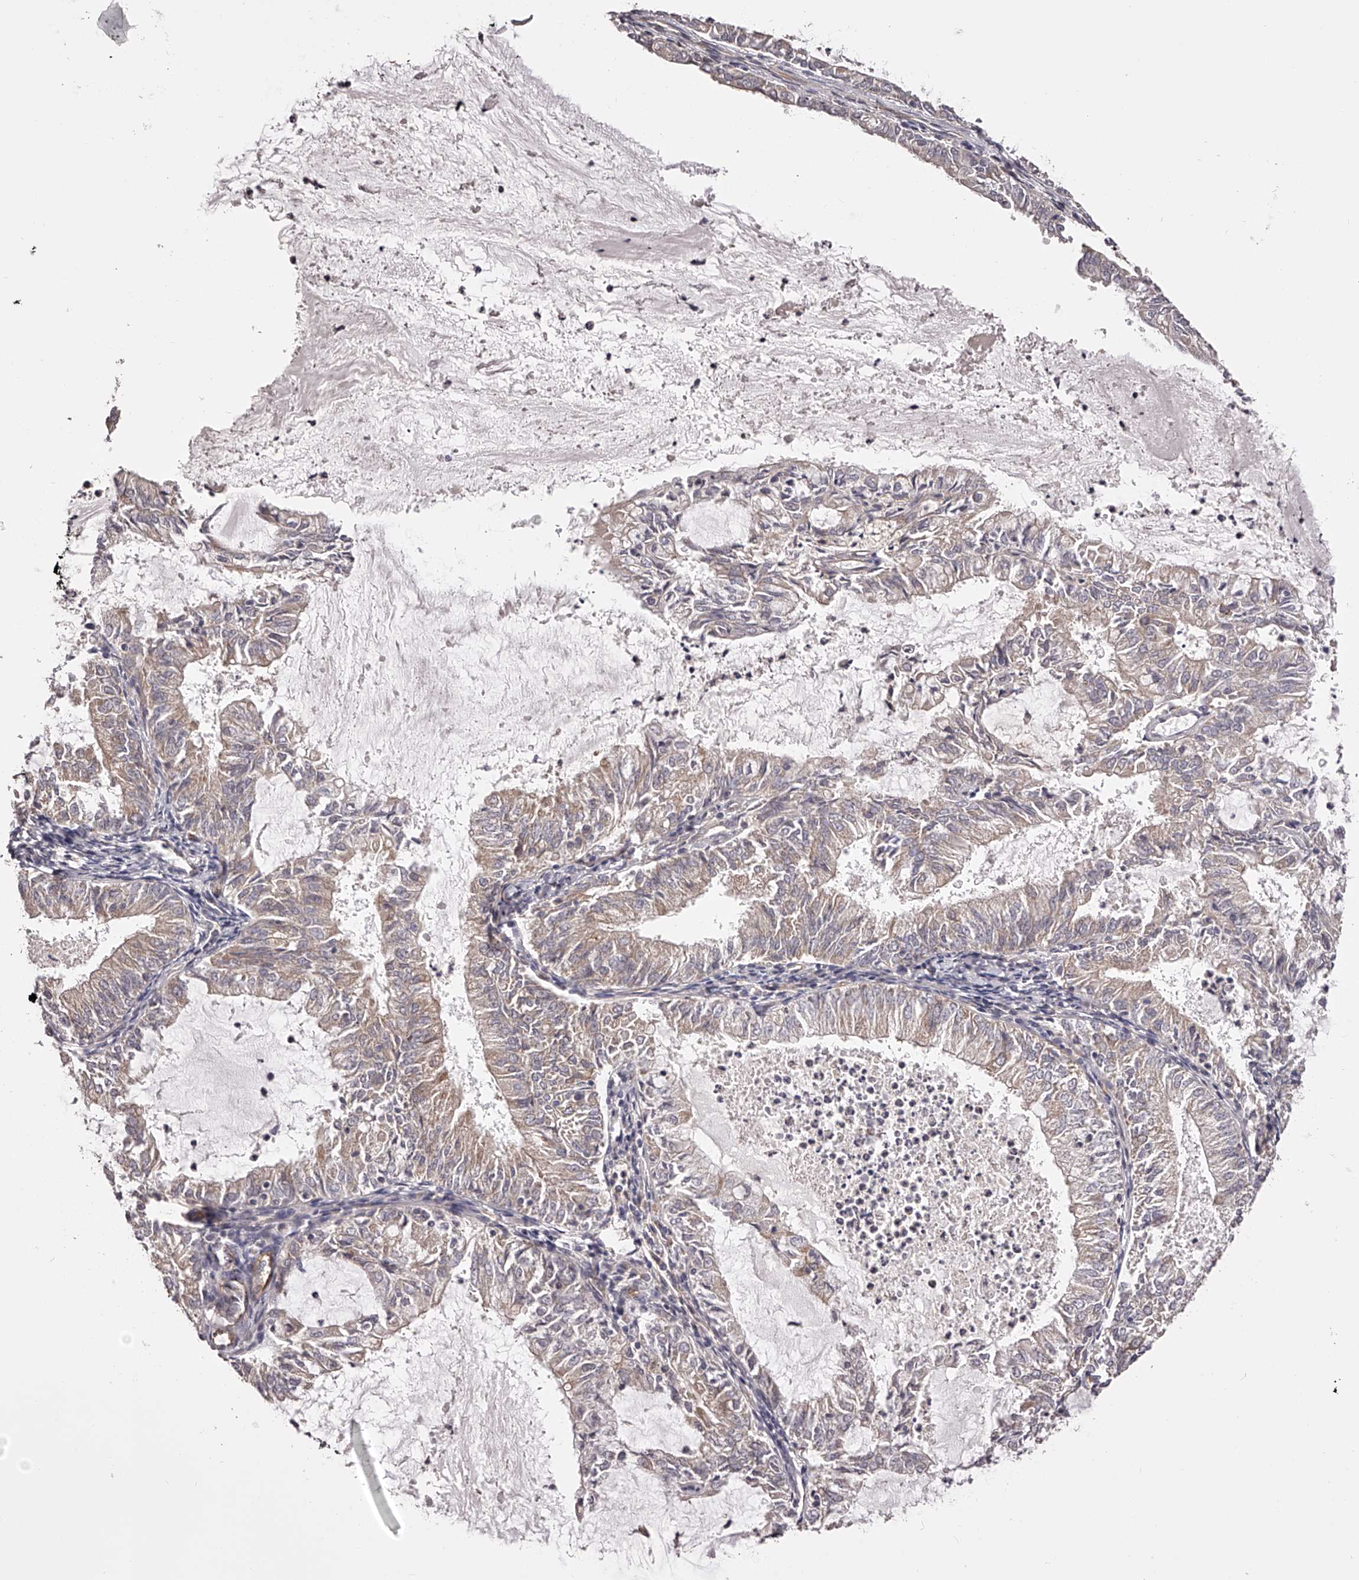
{"staining": {"intensity": "weak", "quantity": "<25%", "location": "cytoplasmic/membranous"}, "tissue": "endometrial cancer", "cell_type": "Tumor cells", "image_type": "cancer", "snomed": [{"axis": "morphology", "description": "Adenocarcinoma, NOS"}, {"axis": "topography", "description": "Endometrium"}], "caption": "IHC of endometrial cancer (adenocarcinoma) reveals no positivity in tumor cells.", "gene": "LTV1", "patient": {"sex": "female", "age": 57}}